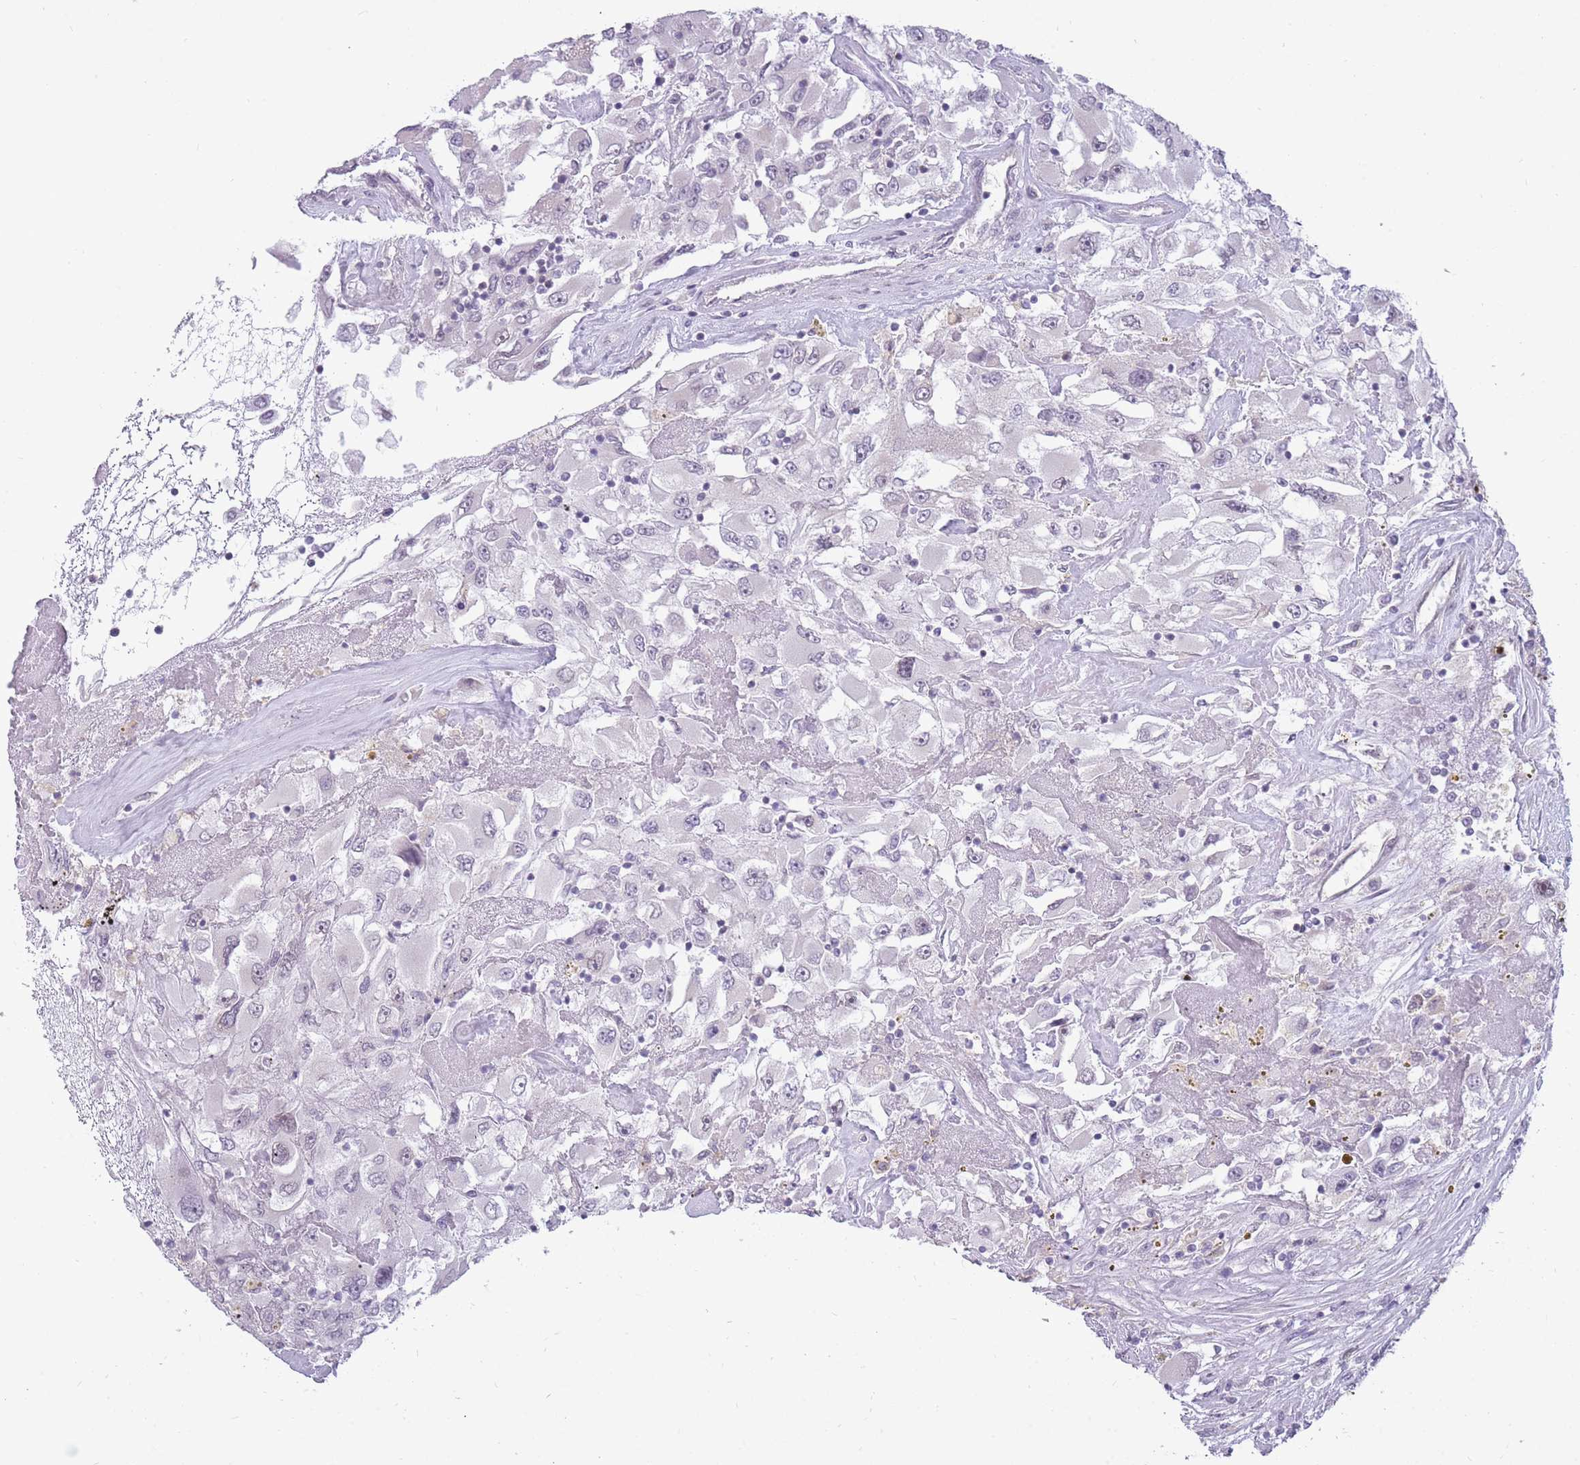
{"staining": {"intensity": "negative", "quantity": "none", "location": "none"}, "tissue": "renal cancer", "cell_type": "Tumor cells", "image_type": "cancer", "snomed": [{"axis": "morphology", "description": "Adenocarcinoma, NOS"}, {"axis": "topography", "description": "Kidney"}], "caption": "An IHC photomicrograph of adenocarcinoma (renal) is shown. There is no staining in tumor cells of adenocarcinoma (renal). Brightfield microscopy of immunohistochemistry (IHC) stained with DAB (3,3'-diaminobenzidine) (brown) and hematoxylin (blue), captured at high magnification.", "gene": "POMZP3", "patient": {"sex": "female", "age": 52}}